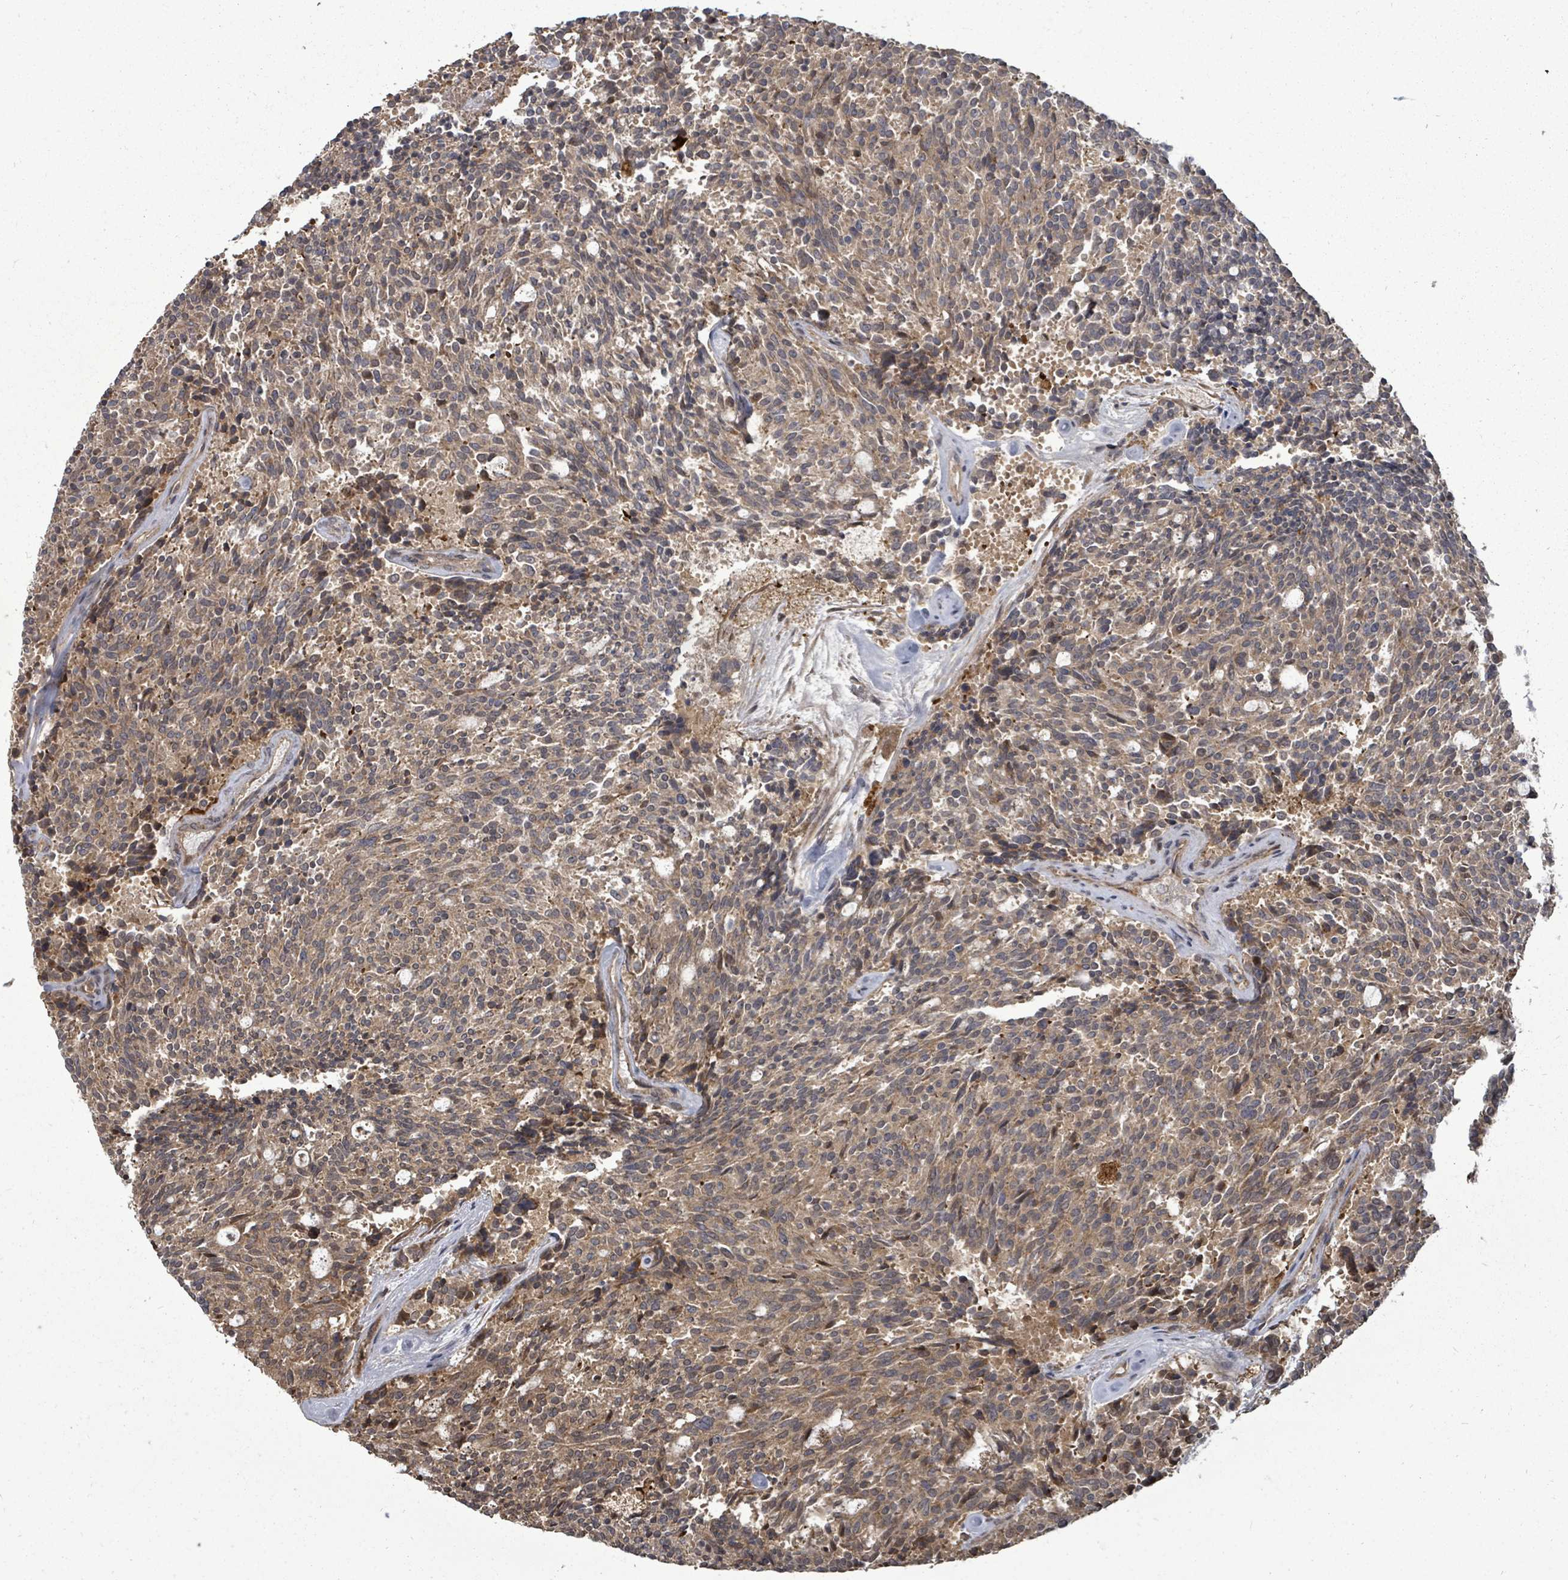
{"staining": {"intensity": "weak", "quantity": "25%-75%", "location": "cytoplasmic/membranous"}, "tissue": "carcinoid", "cell_type": "Tumor cells", "image_type": "cancer", "snomed": [{"axis": "morphology", "description": "Carcinoid, malignant, NOS"}, {"axis": "topography", "description": "Pancreas"}], "caption": "The image reveals immunohistochemical staining of carcinoid. There is weak cytoplasmic/membranous positivity is identified in about 25%-75% of tumor cells.", "gene": "EIF3C", "patient": {"sex": "female", "age": 54}}